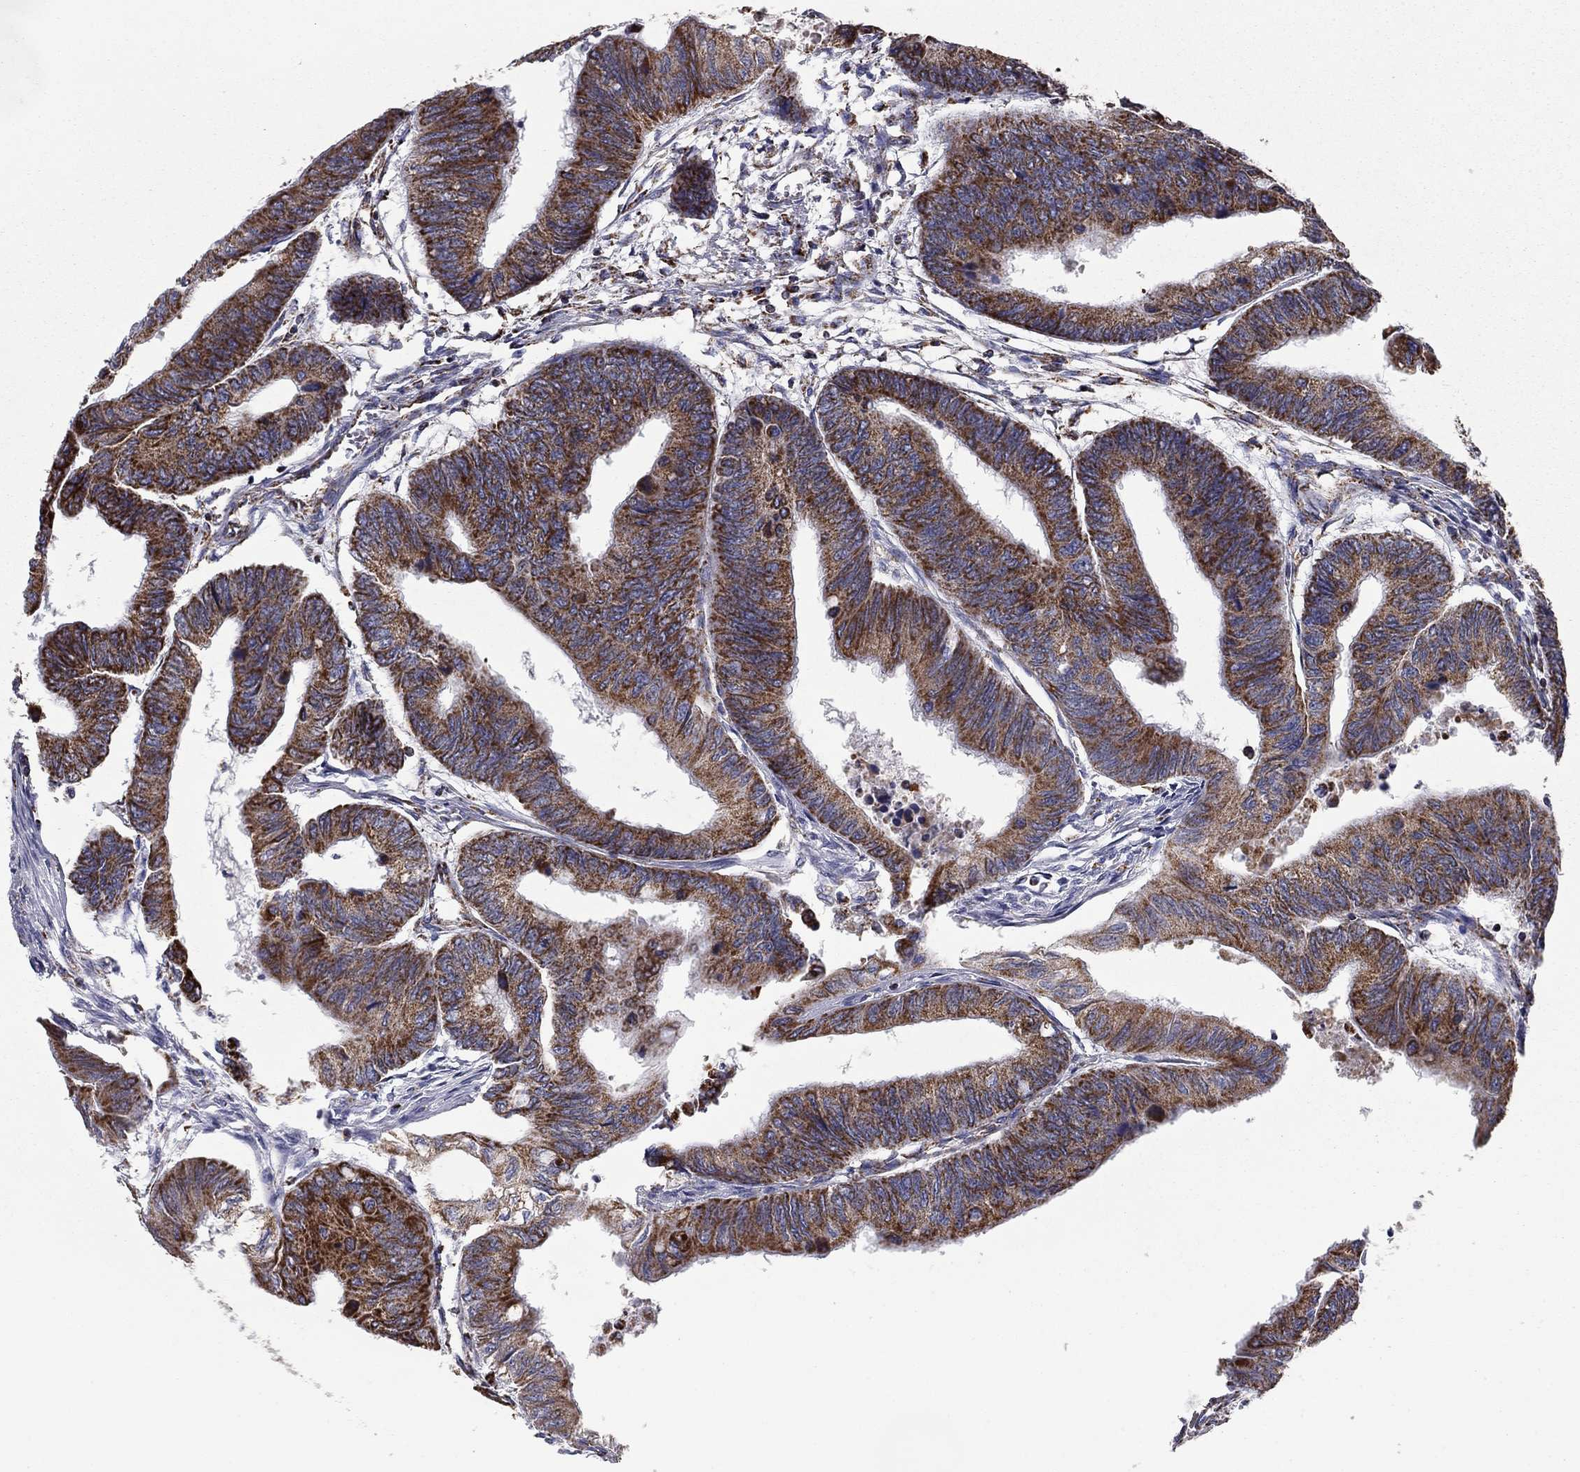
{"staining": {"intensity": "strong", "quantity": ">75%", "location": "cytoplasmic/membranous"}, "tissue": "colorectal cancer", "cell_type": "Tumor cells", "image_type": "cancer", "snomed": [{"axis": "morphology", "description": "Normal tissue, NOS"}, {"axis": "morphology", "description": "Adenocarcinoma, NOS"}, {"axis": "topography", "description": "Rectum"}, {"axis": "topography", "description": "Peripheral nerve tissue"}], "caption": "Protein expression analysis of human adenocarcinoma (colorectal) reveals strong cytoplasmic/membranous staining in about >75% of tumor cells.", "gene": "NDUFV1", "patient": {"sex": "male", "age": 92}}